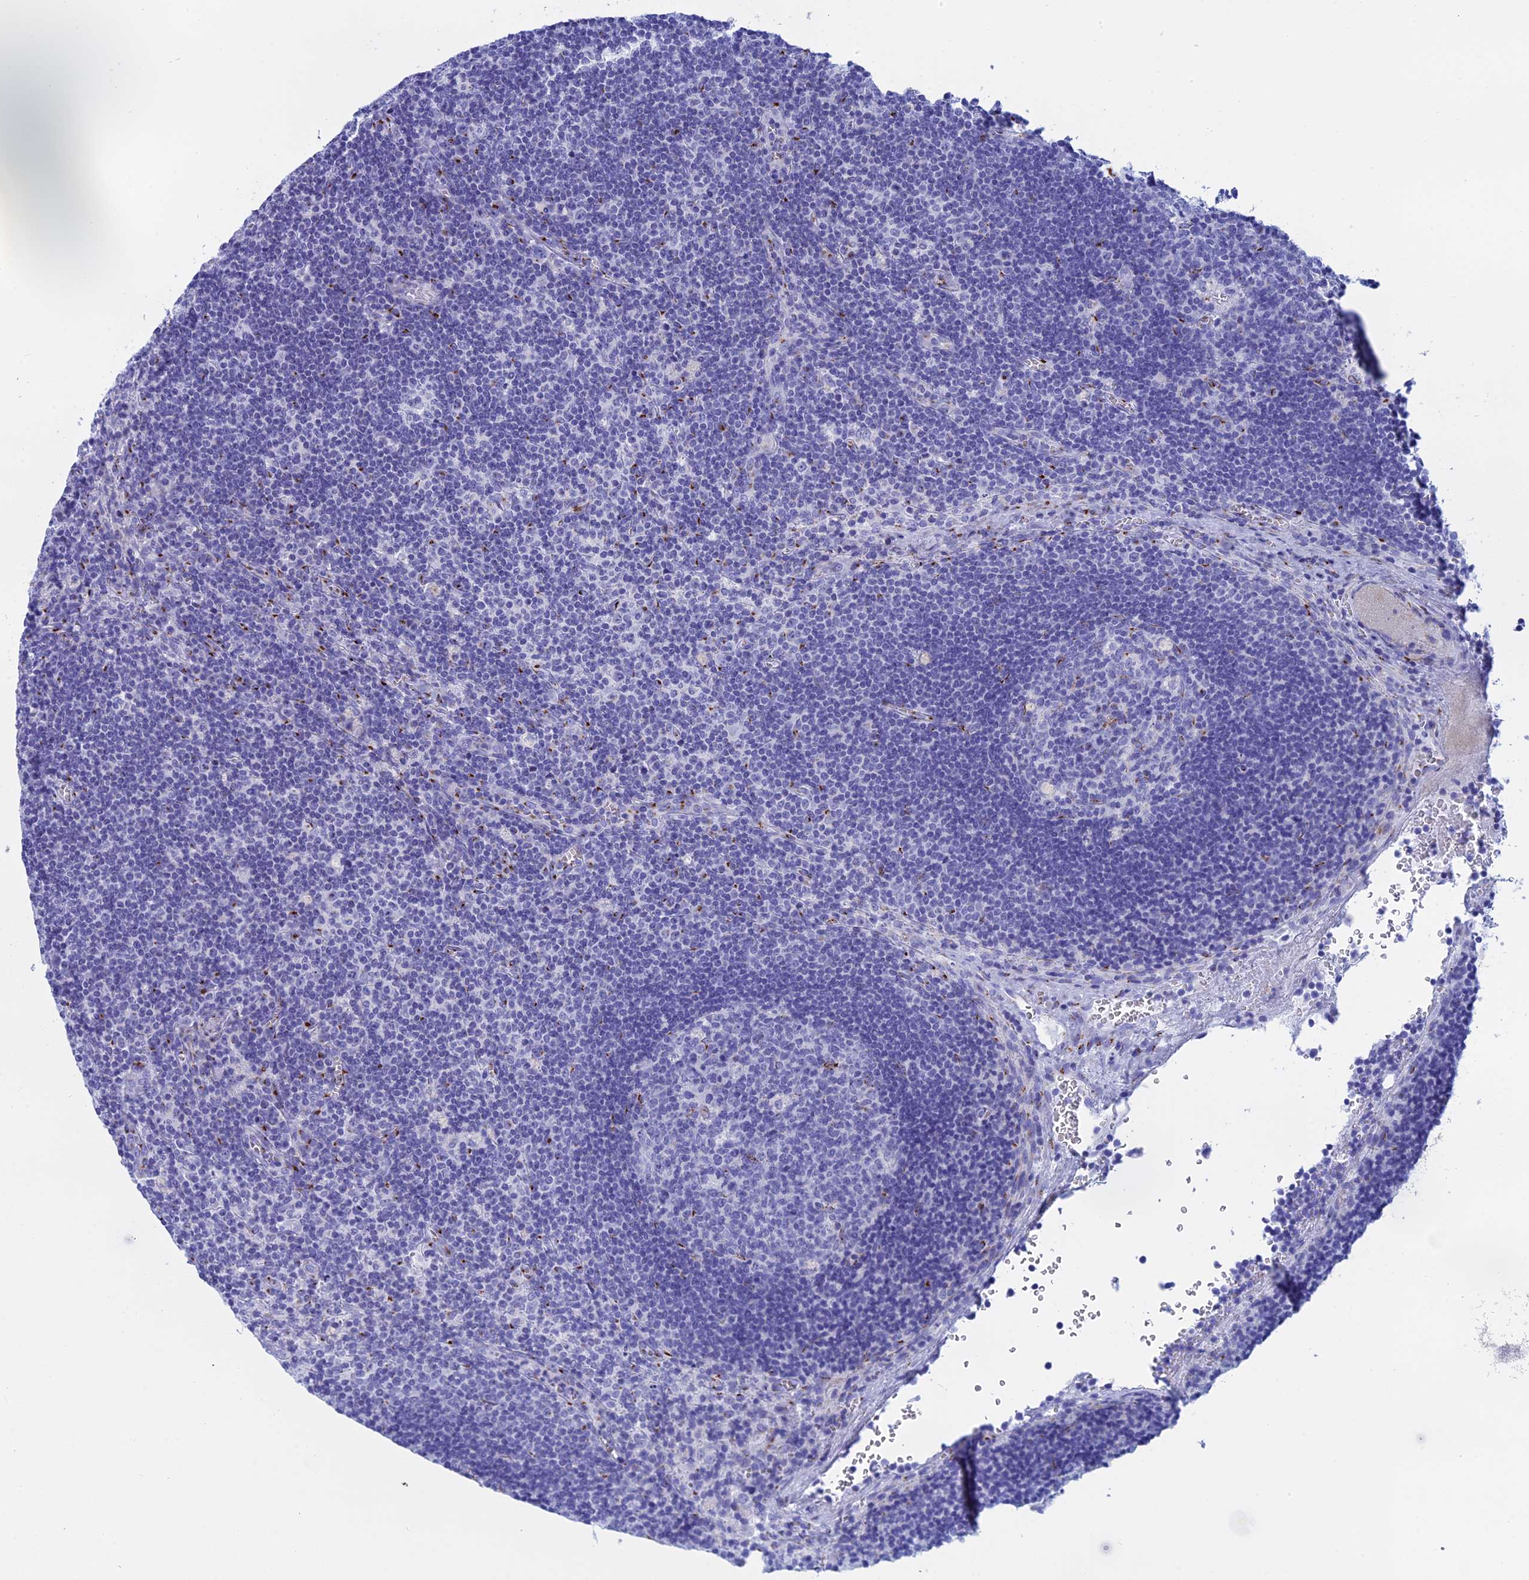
{"staining": {"intensity": "negative", "quantity": "none", "location": "none"}, "tissue": "lymph node", "cell_type": "Germinal center cells", "image_type": "normal", "snomed": [{"axis": "morphology", "description": "Normal tissue, NOS"}, {"axis": "topography", "description": "Lymph node"}], "caption": "A high-resolution photomicrograph shows IHC staining of unremarkable lymph node, which reveals no significant expression in germinal center cells. (Stains: DAB immunohistochemistry with hematoxylin counter stain, Microscopy: brightfield microscopy at high magnification).", "gene": "ERICH4", "patient": {"sex": "male", "age": 58}}